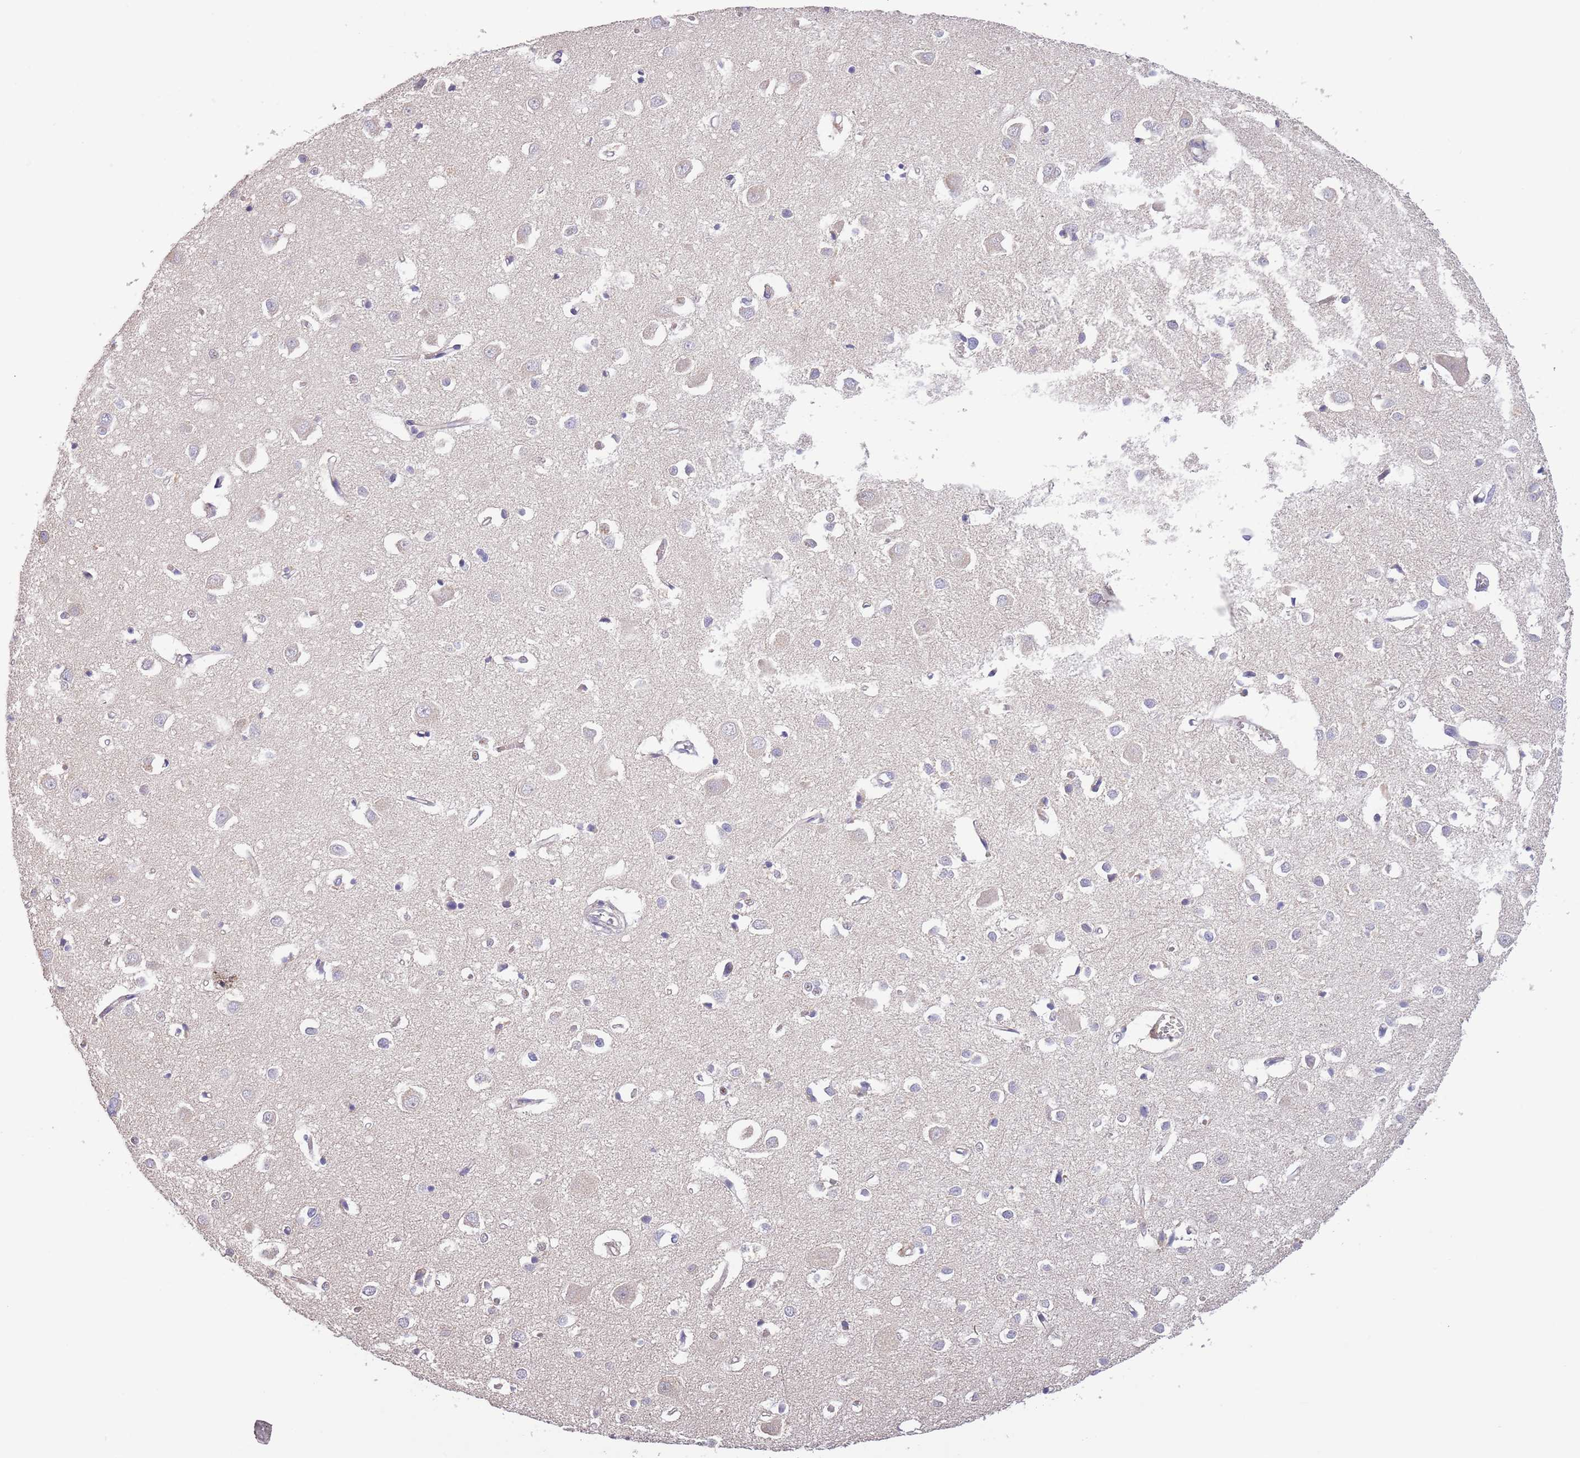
{"staining": {"intensity": "negative", "quantity": "none", "location": "none"}, "tissue": "cerebral cortex", "cell_type": "Endothelial cells", "image_type": "normal", "snomed": [{"axis": "morphology", "description": "Normal tissue, NOS"}, {"axis": "topography", "description": "Cerebral cortex"}], "caption": "DAB (3,3'-diaminobenzidine) immunohistochemical staining of benign cerebral cortex displays no significant expression in endothelial cells. Brightfield microscopy of IHC stained with DAB (3,3'-diaminobenzidine) (brown) and hematoxylin (blue), captured at high magnification.", "gene": "LIPJ", "patient": {"sex": "female", "age": 64}}